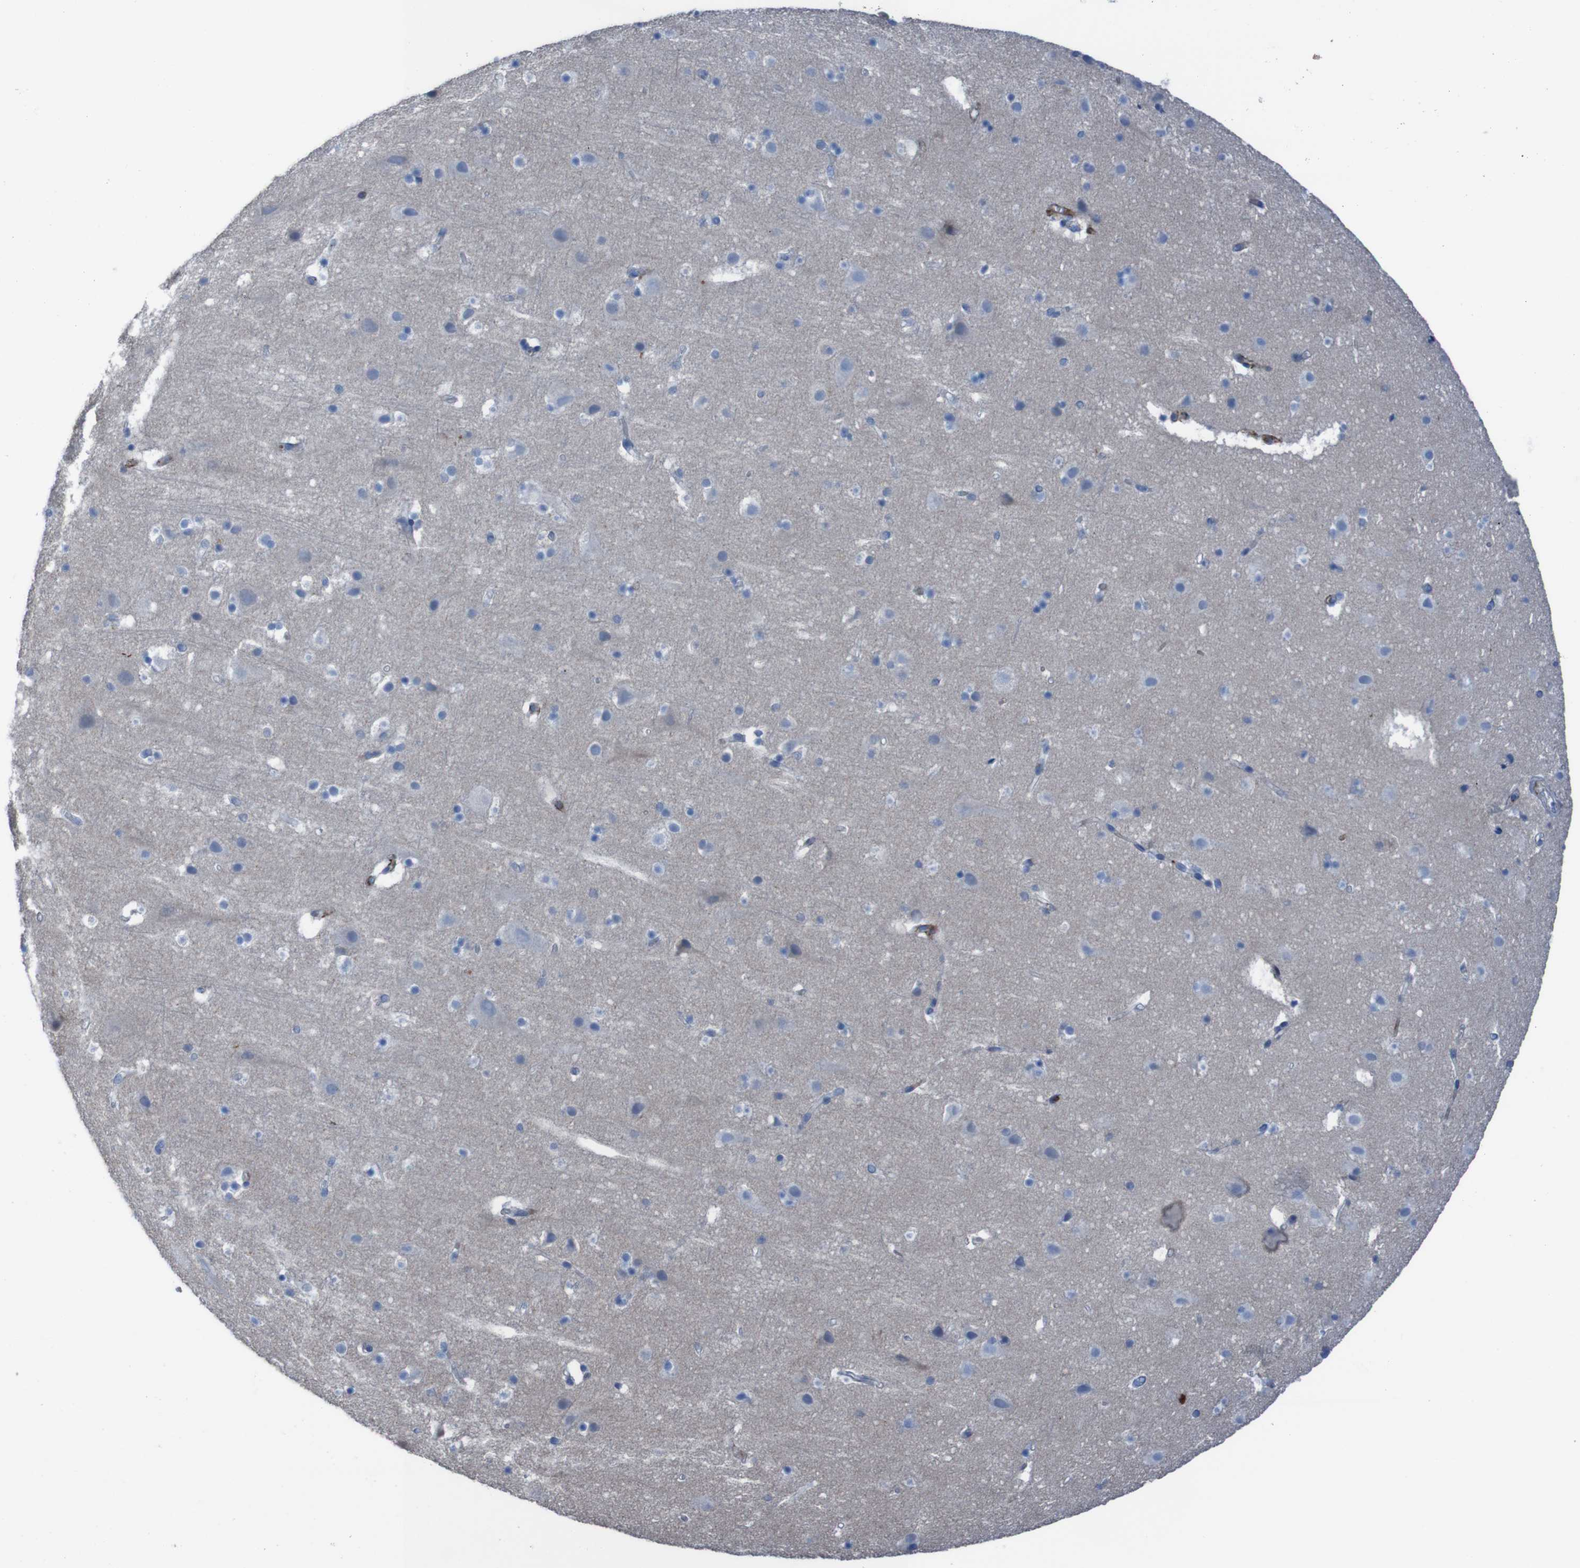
{"staining": {"intensity": "strong", "quantity": "25%-75%", "location": "cytoplasmic/membranous"}, "tissue": "cerebral cortex", "cell_type": "Endothelial cells", "image_type": "normal", "snomed": [{"axis": "morphology", "description": "Normal tissue, NOS"}, {"axis": "topography", "description": "Cerebral cortex"}], "caption": "Protein analysis of unremarkable cerebral cortex exhibits strong cytoplasmic/membranous expression in about 25%-75% of endothelial cells. The staining was performed using DAB, with brown indicating positive protein expression. Nuclei are stained blue with hematoxylin.", "gene": "RNF182", "patient": {"sex": "male", "age": 45}}